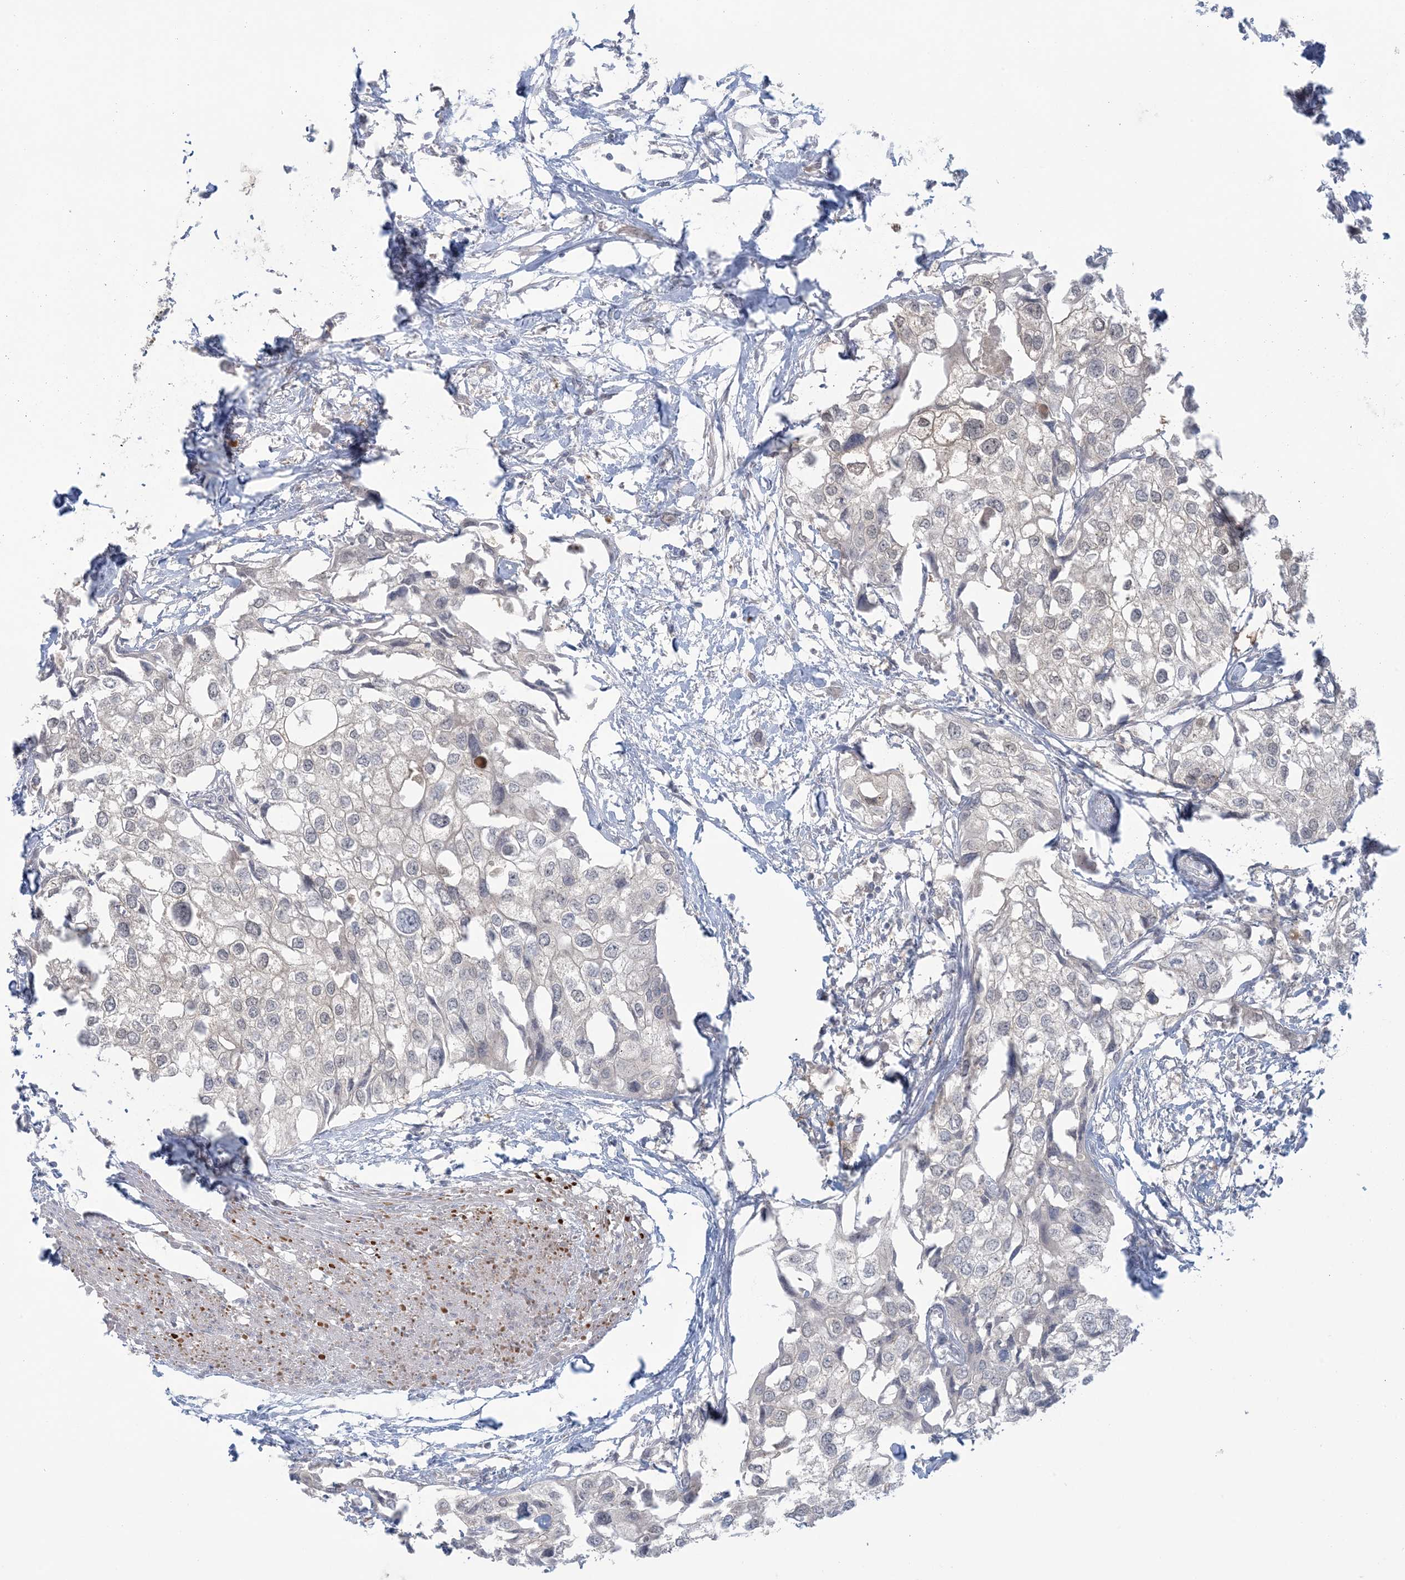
{"staining": {"intensity": "negative", "quantity": "none", "location": "none"}, "tissue": "urothelial cancer", "cell_type": "Tumor cells", "image_type": "cancer", "snomed": [{"axis": "morphology", "description": "Urothelial carcinoma, High grade"}, {"axis": "topography", "description": "Urinary bladder"}], "caption": "Tumor cells are negative for protein expression in human high-grade urothelial carcinoma.", "gene": "NRBP2", "patient": {"sex": "male", "age": 64}}